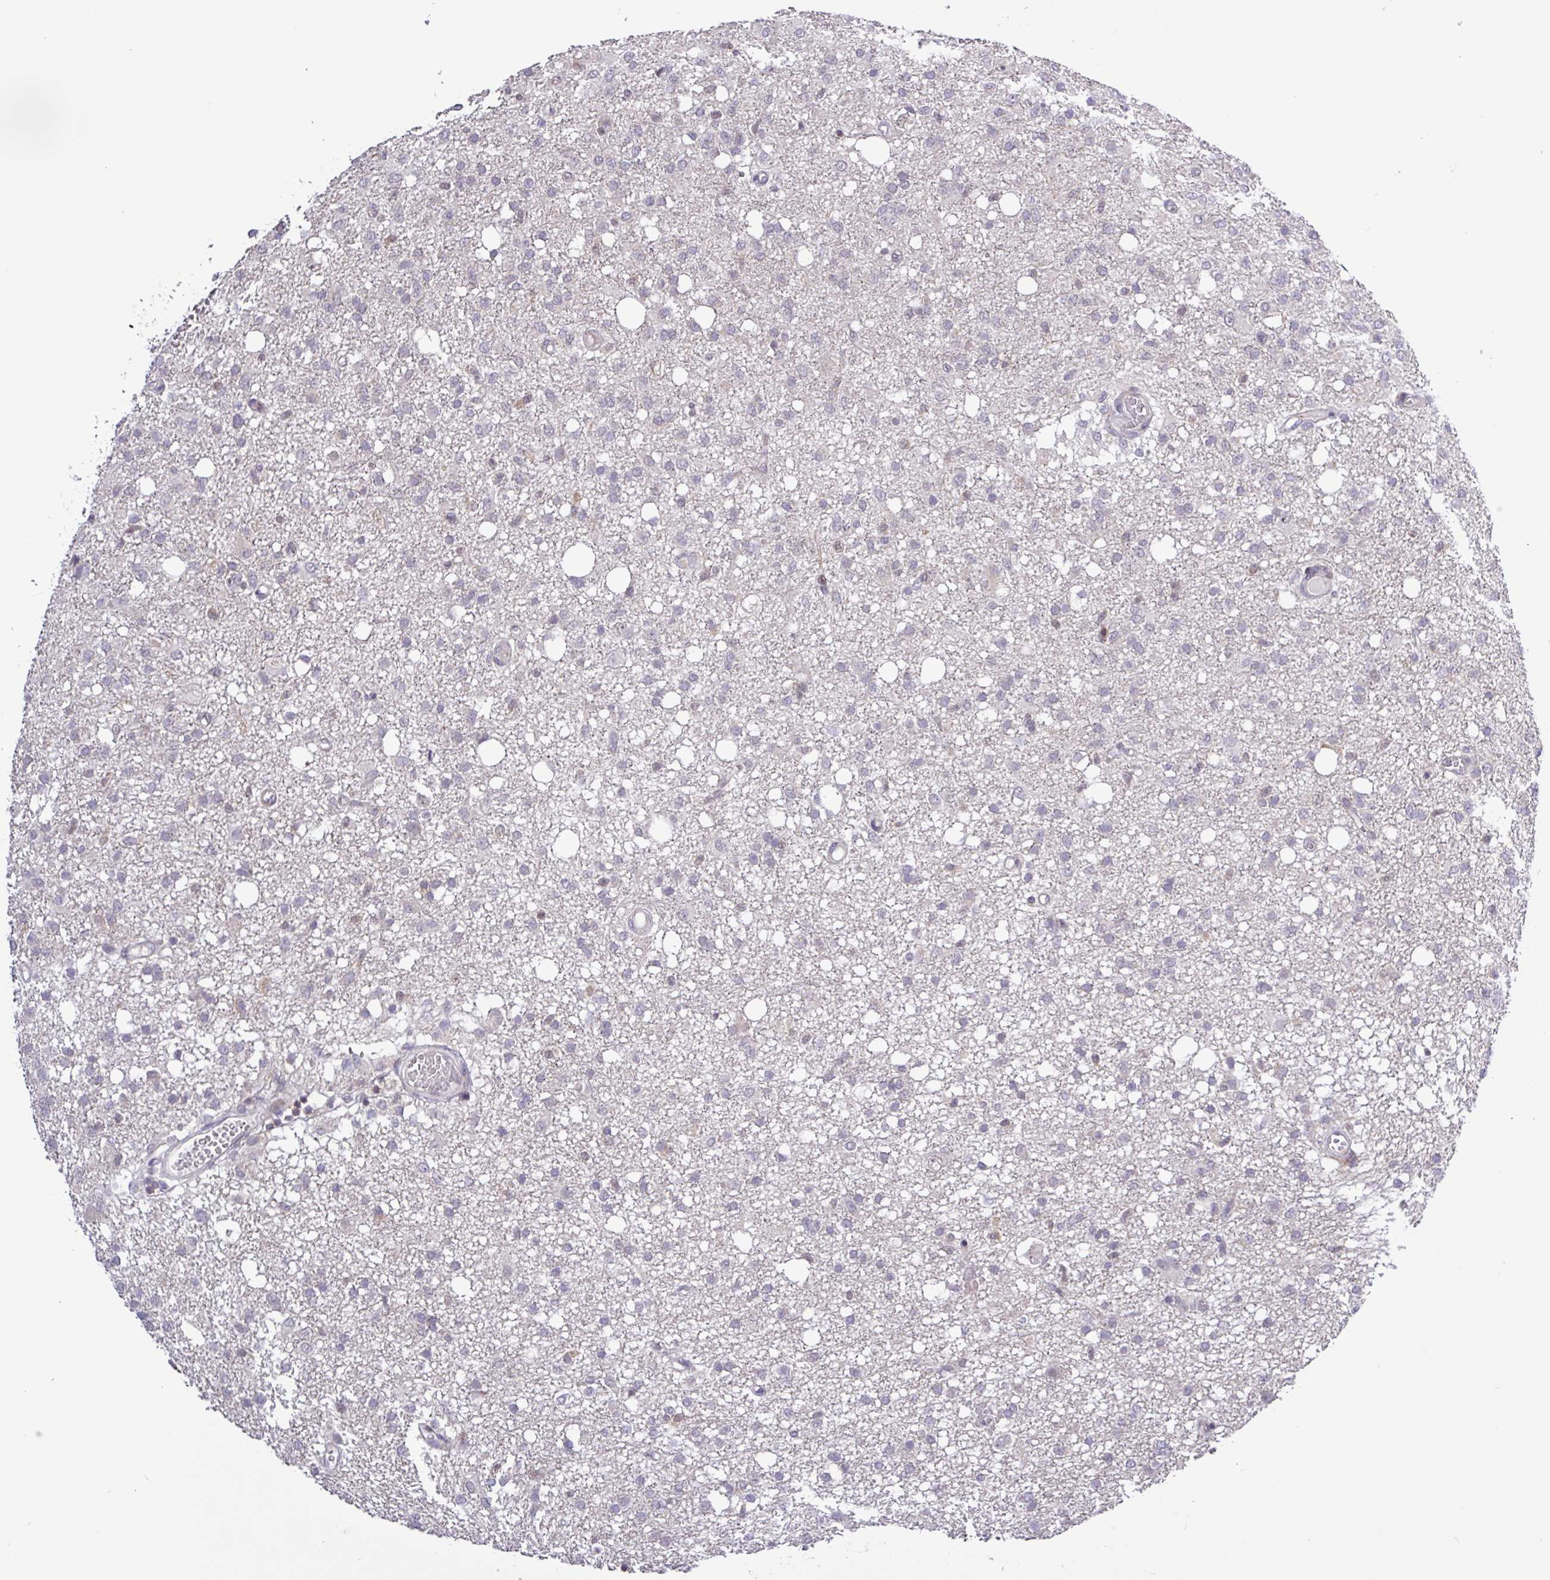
{"staining": {"intensity": "moderate", "quantity": "<25%", "location": "cytoplasmic/membranous,nuclear"}, "tissue": "glioma", "cell_type": "Tumor cells", "image_type": "cancer", "snomed": [{"axis": "morphology", "description": "Glioma, malignant, High grade"}, {"axis": "topography", "description": "Brain"}], "caption": "Immunohistochemical staining of malignant high-grade glioma demonstrates low levels of moderate cytoplasmic/membranous and nuclear protein staining in approximately <25% of tumor cells.", "gene": "RTL3", "patient": {"sex": "female", "age": 59}}